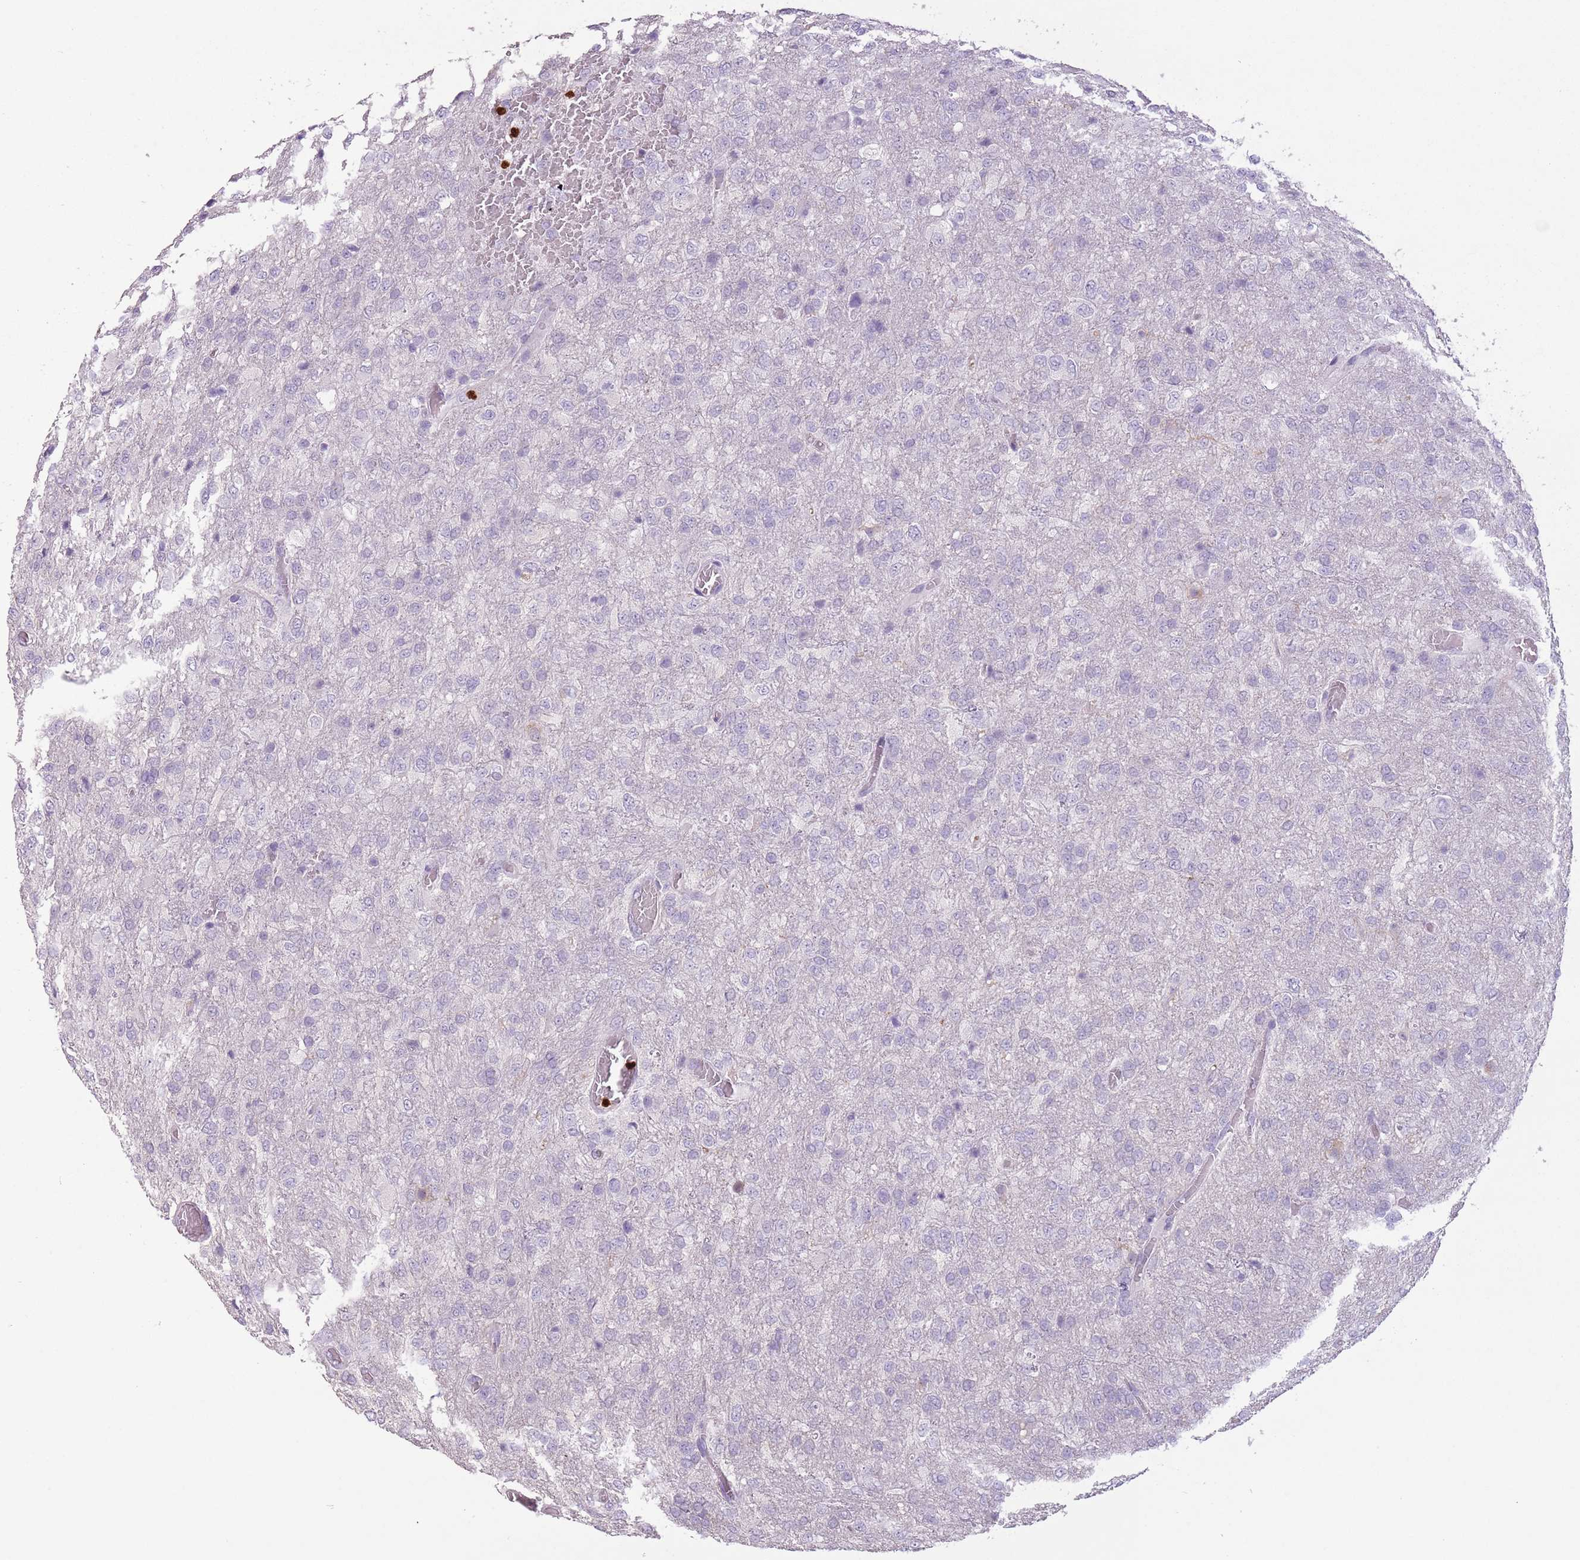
{"staining": {"intensity": "negative", "quantity": "none", "location": "none"}, "tissue": "glioma", "cell_type": "Tumor cells", "image_type": "cancer", "snomed": [{"axis": "morphology", "description": "Glioma, malignant, High grade"}, {"axis": "topography", "description": "Brain"}], "caption": "The immunohistochemistry histopathology image has no significant expression in tumor cells of glioma tissue.", "gene": "CELF6", "patient": {"sex": "female", "age": 74}}